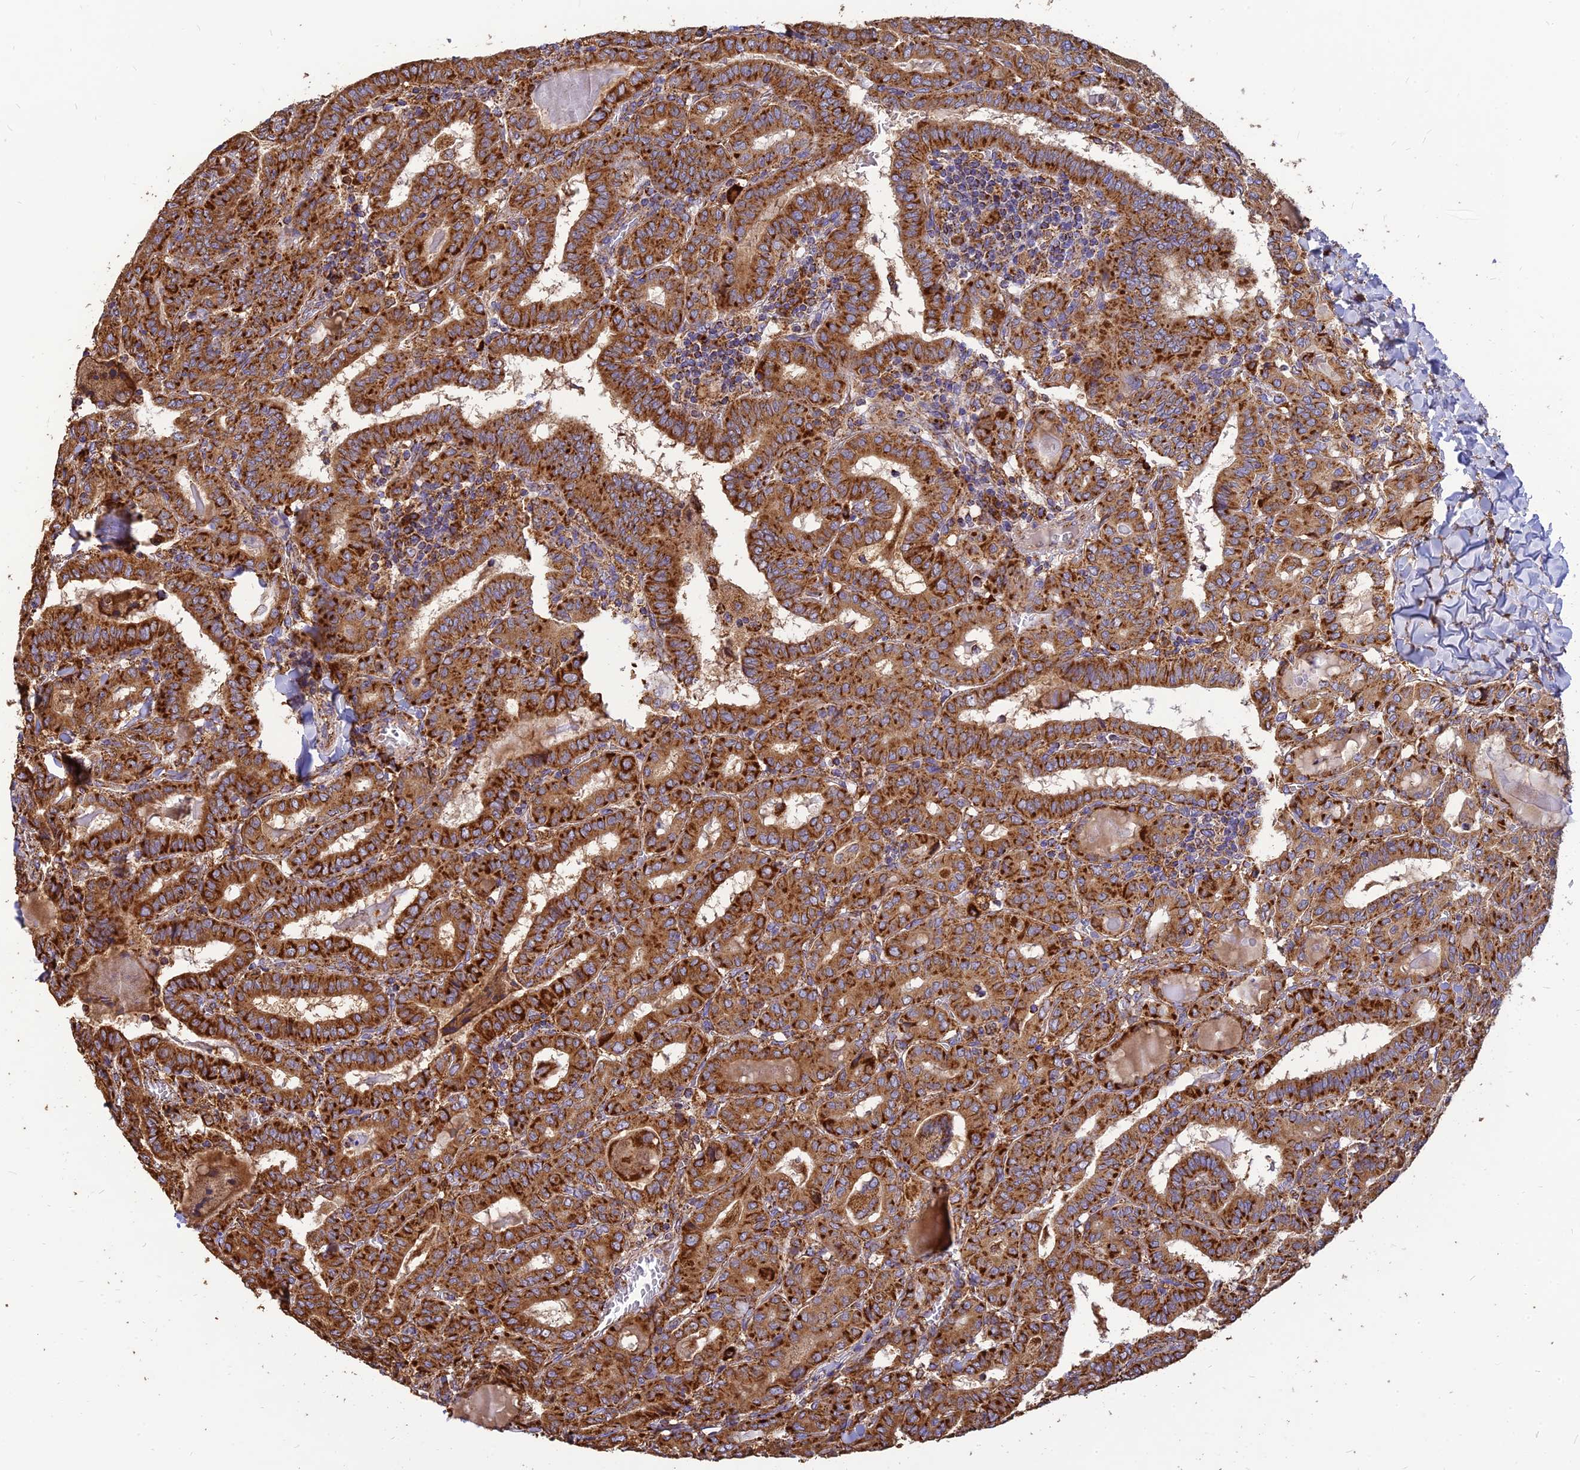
{"staining": {"intensity": "strong", "quantity": ">75%", "location": "cytoplasmic/membranous"}, "tissue": "thyroid cancer", "cell_type": "Tumor cells", "image_type": "cancer", "snomed": [{"axis": "morphology", "description": "Papillary adenocarcinoma, NOS"}, {"axis": "topography", "description": "Thyroid gland"}], "caption": "DAB immunohistochemical staining of papillary adenocarcinoma (thyroid) reveals strong cytoplasmic/membranous protein expression in about >75% of tumor cells. The protein is shown in brown color, while the nuclei are stained blue.", "gene": "THUMPD2", "patient": {"sex": "female", "age": 72}}